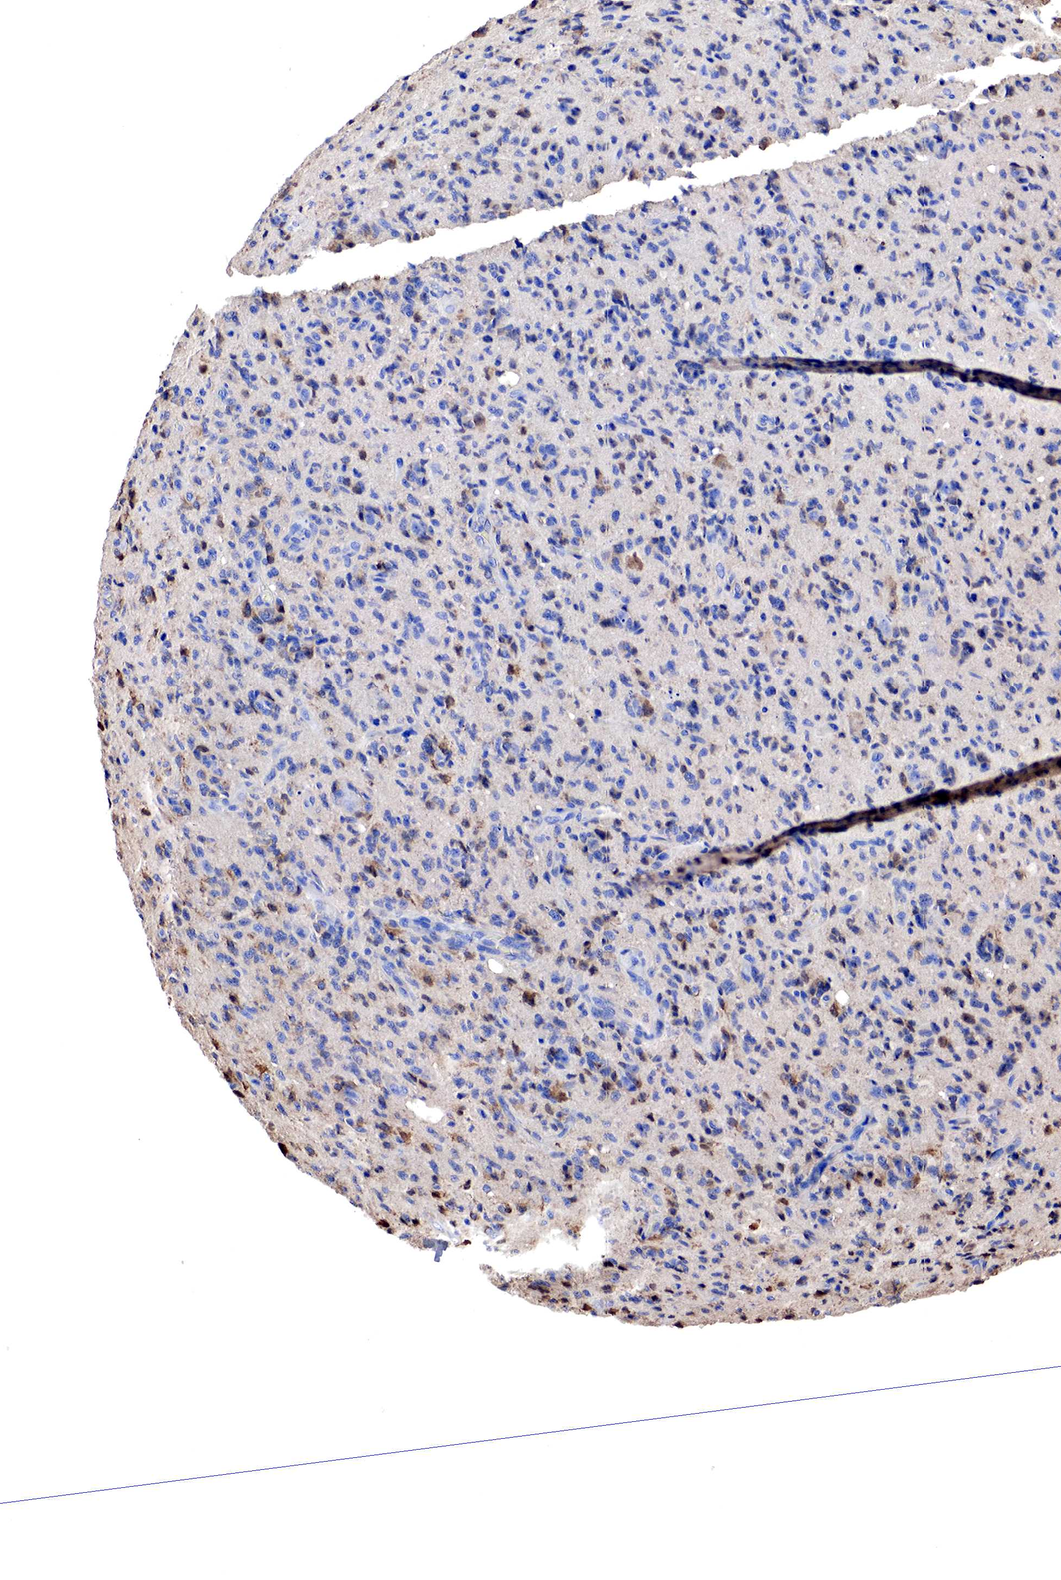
{"staining": {"intensity": "weak", "quantity": "<25%", "location": "cytoplasmic/membranous"}, "tissue": "glioma", "cell_type": "Tumor cells", "image_type": "cancer", "snomed": [{"axis": "morphology", "description": "Glioma, malignant, High grade"}, {"axis": "topography", "description": "Brain"}], "caption": "Tumor cells are negative for brown protein staining in glioma.", "gene": "RDX", "patient": {"sex": "male", "age": 36}}